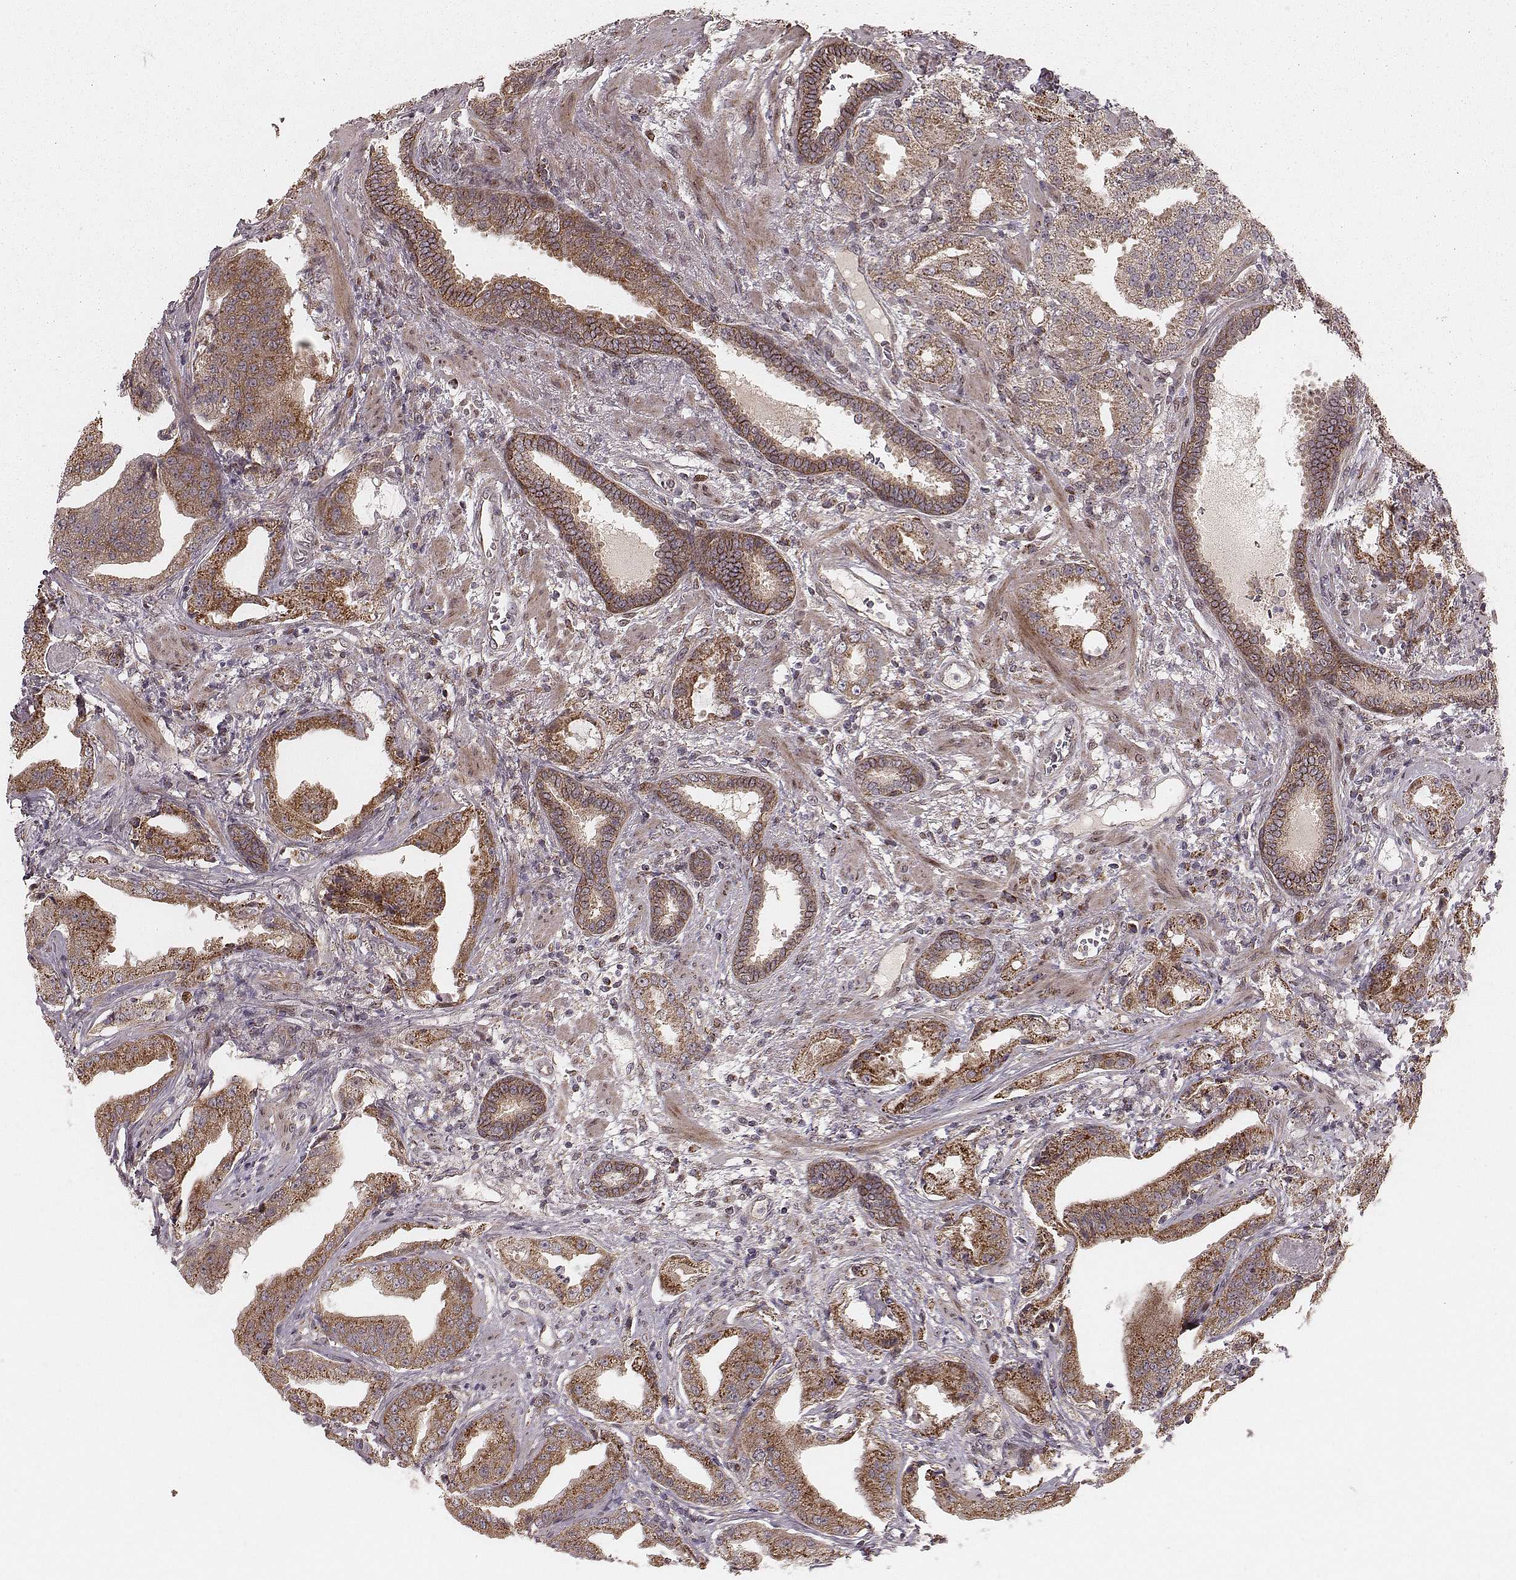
{"staining": {"intensity": "moderate", "quantity": ">75%", "location": "cytoplasmic/membranous"}, "tissue": "prostate cancer", "cell_type": "Tumor cells", "image_type": "cancer", "snomed": [{"axis": "morphology", "description": "Adenocarcinoma, Low grade"}, {"axis": "topography", "description": "Prostate"}], "caption": "Immunohistochemistry (DAB (3,3'-diaminobenzidine)) staining of adenocarcinoma (low-grade) (prostate) demonstrates moderate cytoplasmic/membranous protein expression in approximately >75% of tumor cells.", "gene": "NDUFA7", "patient": {"sex": "male", "age": 62}}